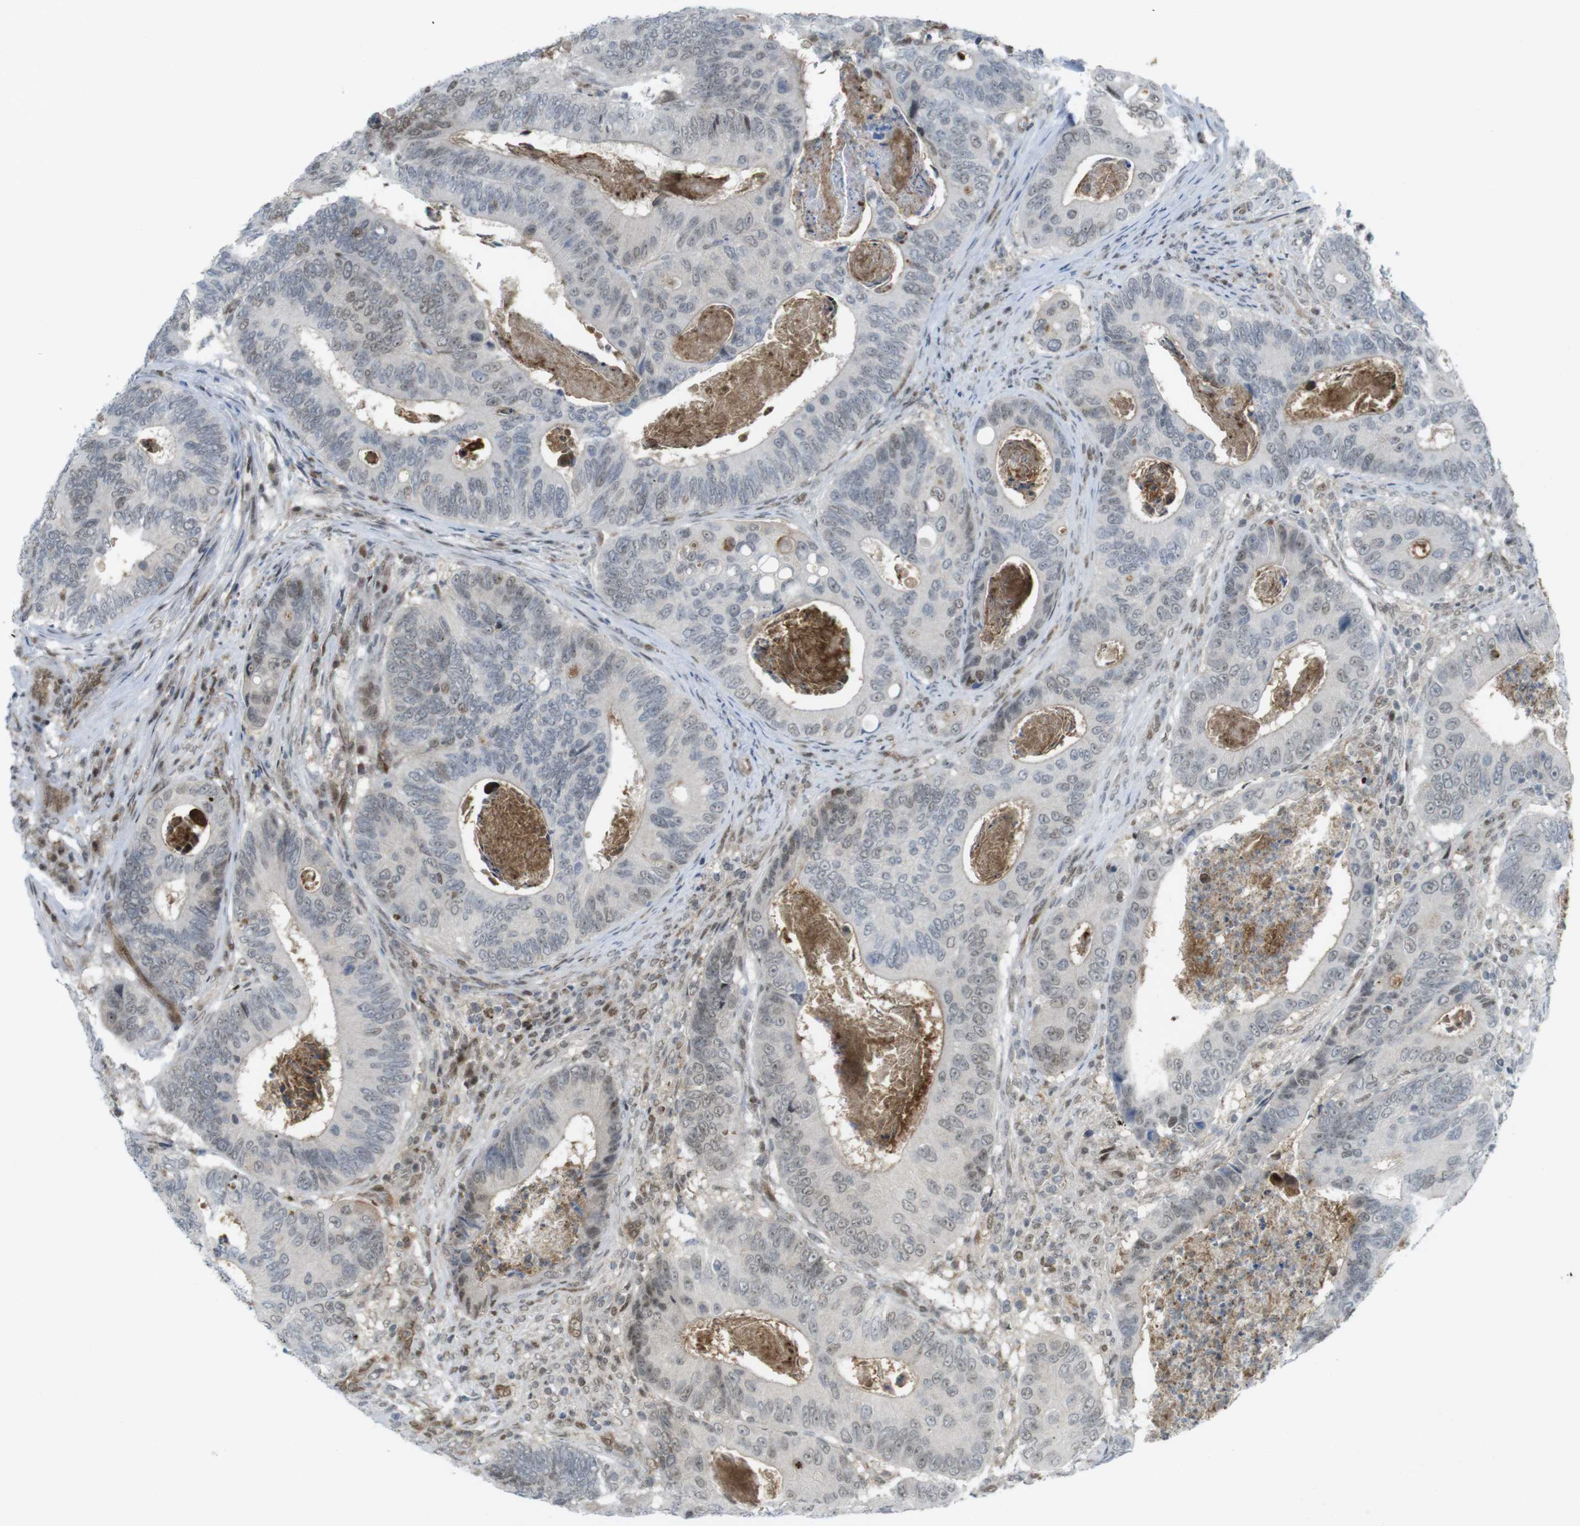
{"staining": {"intensity": "weak", "quantity": "<25%", "location": "nuclear"}, "tissue": "colorectal cancer", "cell_type": "Tumor cells", "image_type": "cancer", "snomed": [{"axis": "morphology", "description": "Inflammation, NOS"}, {"axis": "morphology", "description": "Adenocarcinoma, NOS"}, {"axis": "topography", "description": "Colon"}], "caption": "Colorectal cancer (adenocarcinoma) was stained to show a protein in brown. There is no significant expression in tumor cells.", "gene": "UBB", "patient": {"sex": "male", "age": 72}}